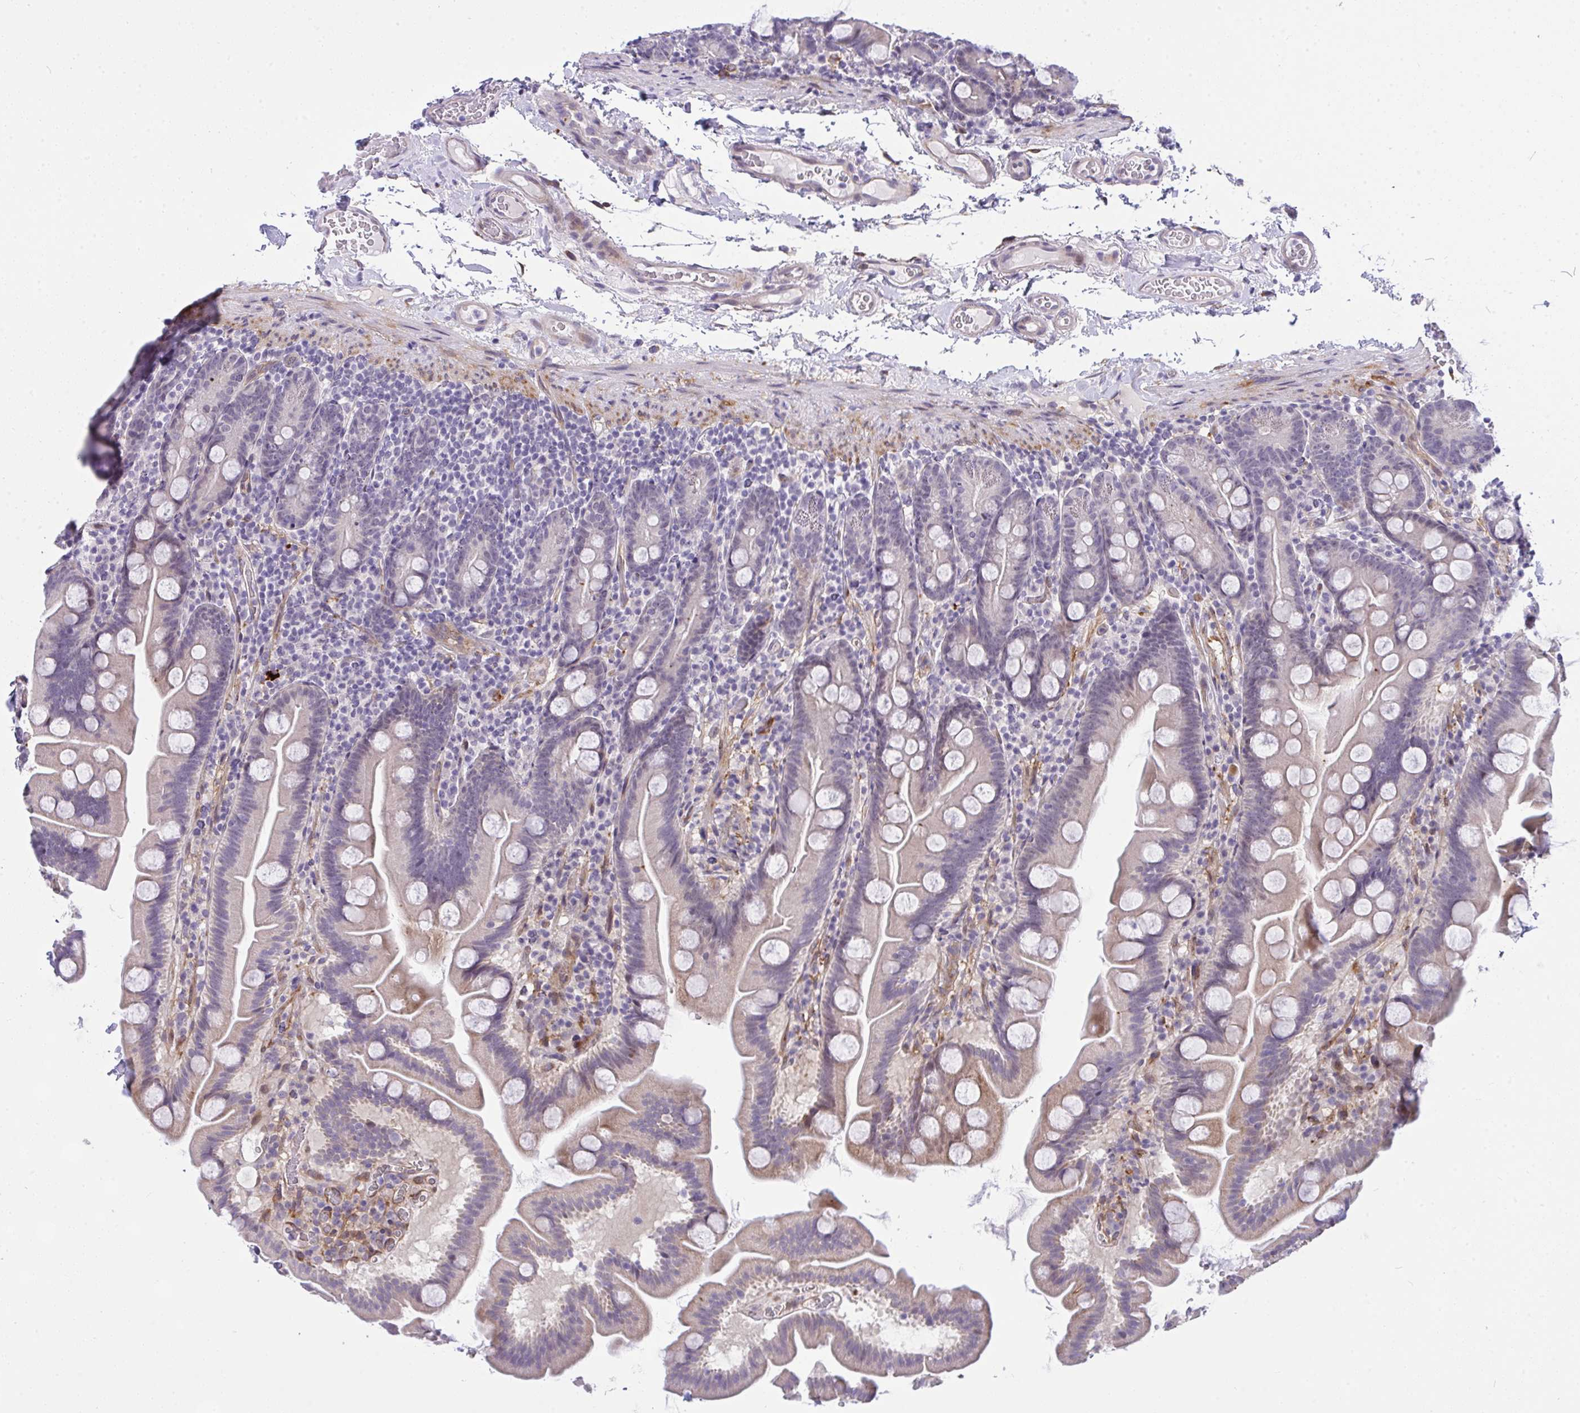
{"staining": {"intensity": "negative", "quantity": "none", "location": "none"}, "tissue": "small intestine", "cell_type": "Glandular cells", "image_type": "normal", "snomed": [{"axis": "morphology", "description": "Normal tissue, NOS"}, {"axis": "topography", "description": "Small intestine"}], "caption": "The micrograph displays no staining of glandular cells in normal small intestine.", "gene": "NFXL1", "patient": {"sex": "female", "age": 68}}